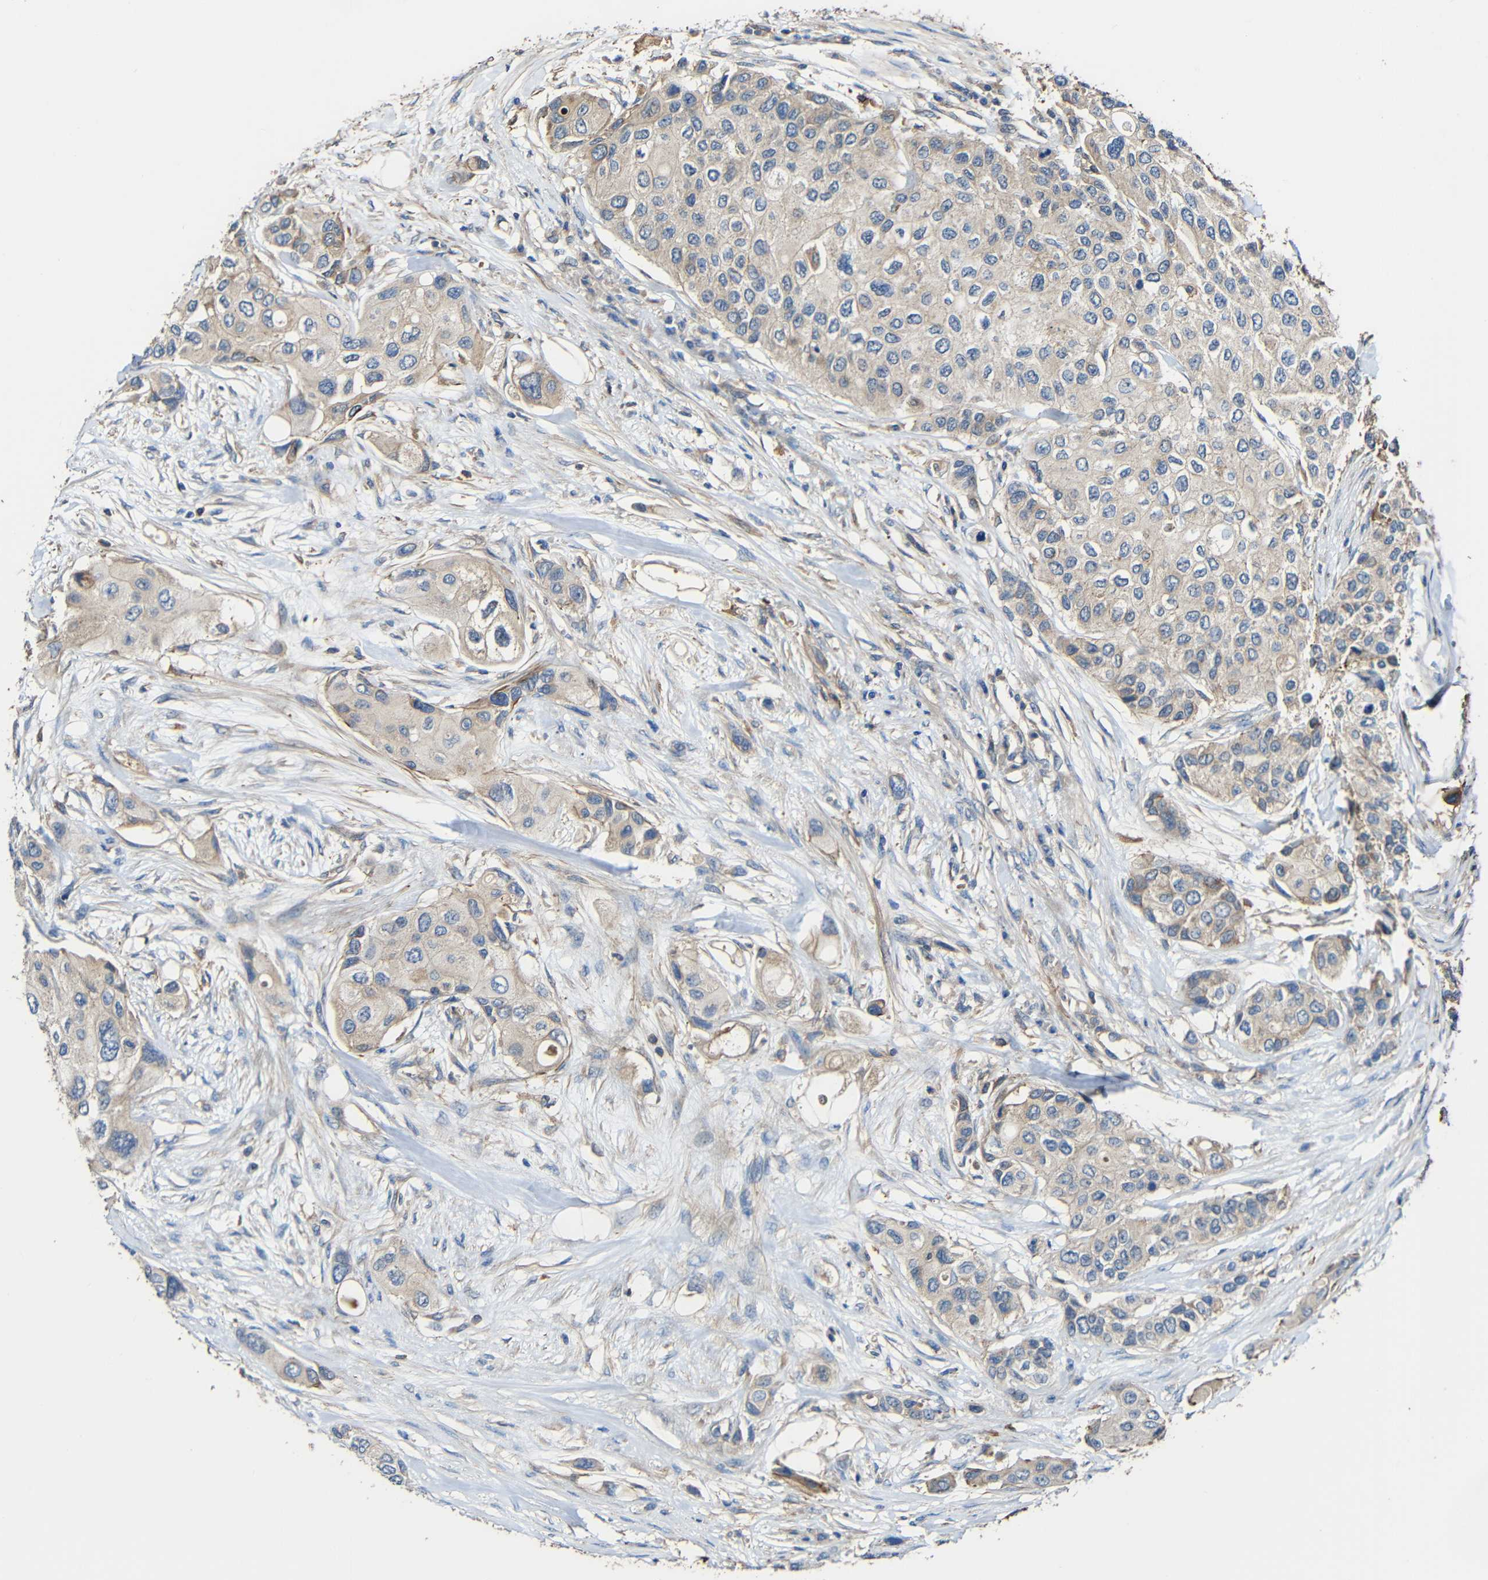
{"staining": {"intensity": "weak", "quantity": "<25%", "location": "cytoplasmic/membranous"}, "tissue": "urothelial cancer", "cell_type": "Tumor cells", "image_type": "cancer", "snomed": [{"axis": "morphology", "description": "Urothelial carcinoma, High grade"}, {"axis": "topography", "description": "Urinary bladder"}], "caption": "High power microscopy photomicrograph of an immunohistochemistry (IHC) image of urothelial carcinoma (high-grade), revealing no significant positivity in tumor cells.", "gene": "RHOT2", "patient": {"sex": "female", "age": 56}}